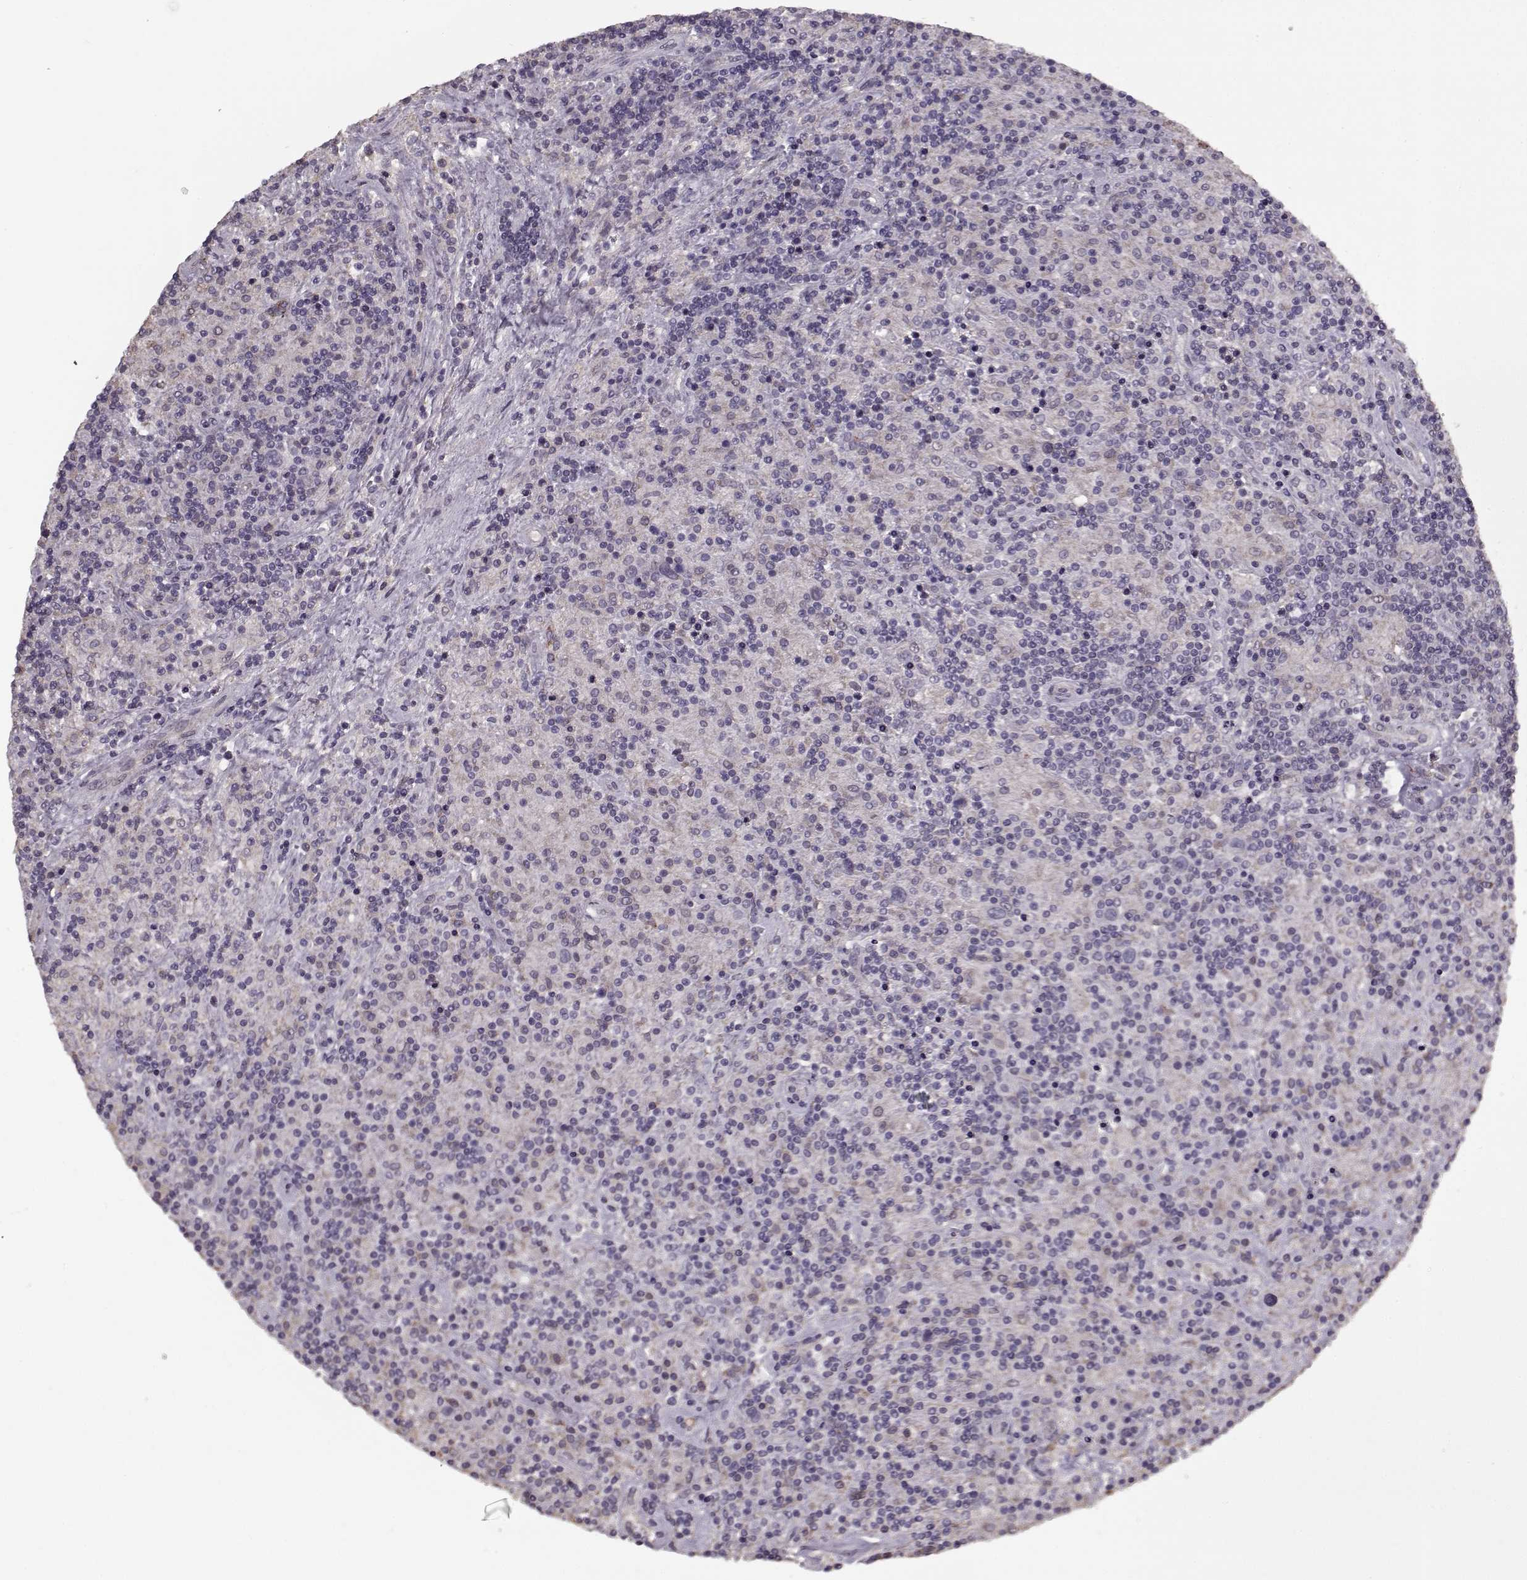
{"staining": {"intensity": "negative", "quantity": "none", "location": "none"}, "tissue": "lymphoma", "cell_type": "Tumor cells", "image_type": "cancer", "snomed": [{"axis": "morphology", "description": "Hodgkin's disease, NOS"}, {"axis": "topography", "description": "Lymph node"}], "caption": "Human lymphoma stained for a protein using IHC reveals no expression in tumor cells.", "gene": "LAMA2", "patient": {"sex": "male", "age": 70}}